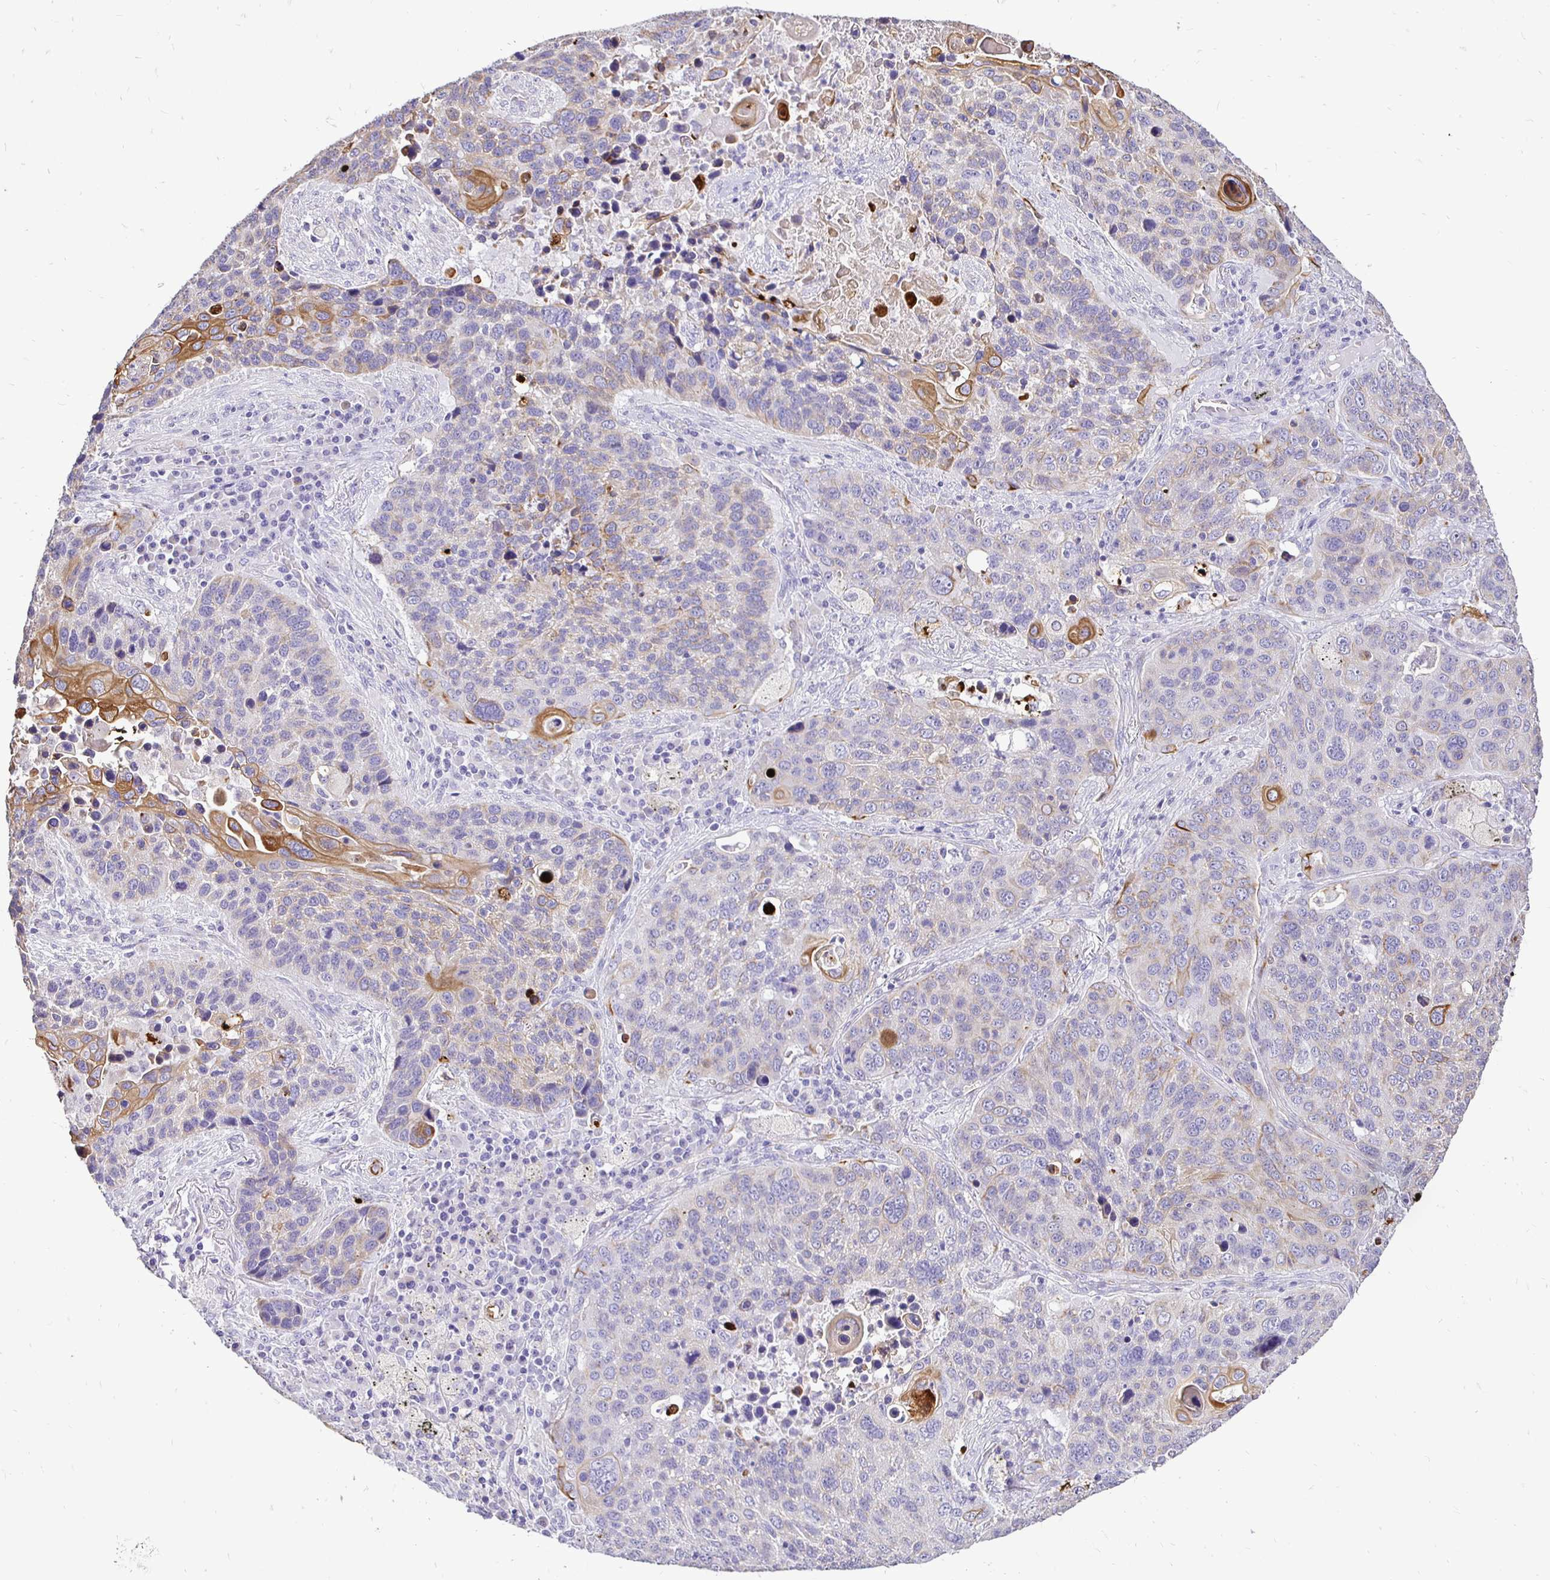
{"staining": {"intensity": "moderate", "quantity": "25%-75%", "location": "cytoplasmic/membranous"}, "tissue": "lung cancer", "cell_type": "Tumor cells", "image_type": "cancer", "snomed": [{"axis": "morphology", "description": "Squamous cell carcinoma, NOS"}, {"axis": "topography", "description": "Lung"}], "caption": "Lung squamous cell carcinoma stained for a protein (brown) demonstrates moderate cytoplasmic/membranous positive positivity in approximately 25%-75% of tumor cells.", "gene": "TAF1D", "patient": {"sex": "male", "age": 68}}